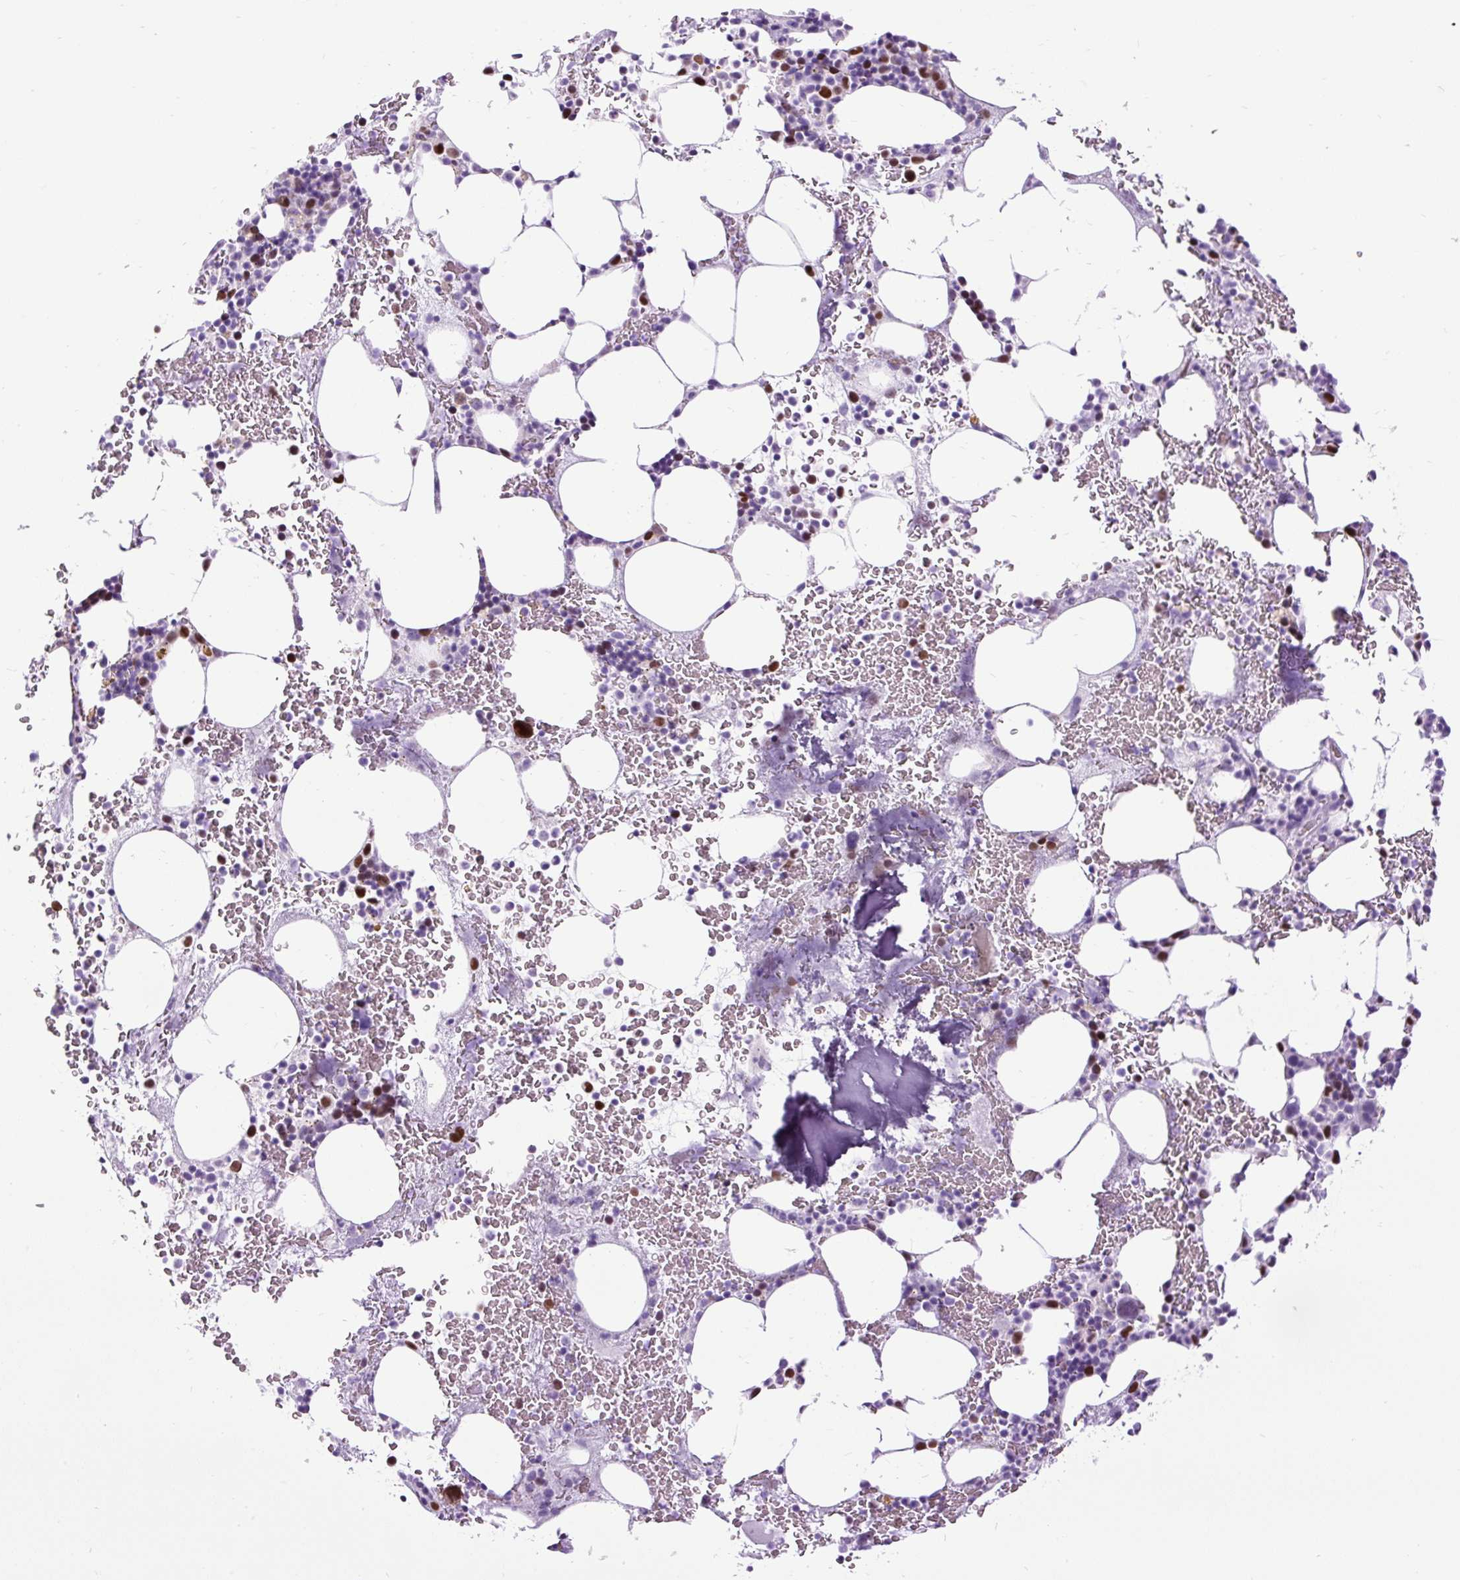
{"staining": {"intensity": "strong", "quantity": "<25%", "location": "nuclear"}, "tissue": "bone marrow", "cell_type": "Hematopoietic cells", "image_type": "normal", "snomed": [{"axis": "morphology", "description": "Normal tissue, NOS"}, {"axis": "topography", "description": "Bone marrow"}], "caption": "Protein staining of unremarkable bone marrow demonstrates strong nuclear staining in about <25% of hematopoietic cells. Nuclei are stained in blue.", "gene": "RACGAP1", "patient": {"sex": "male", "age": 62}}